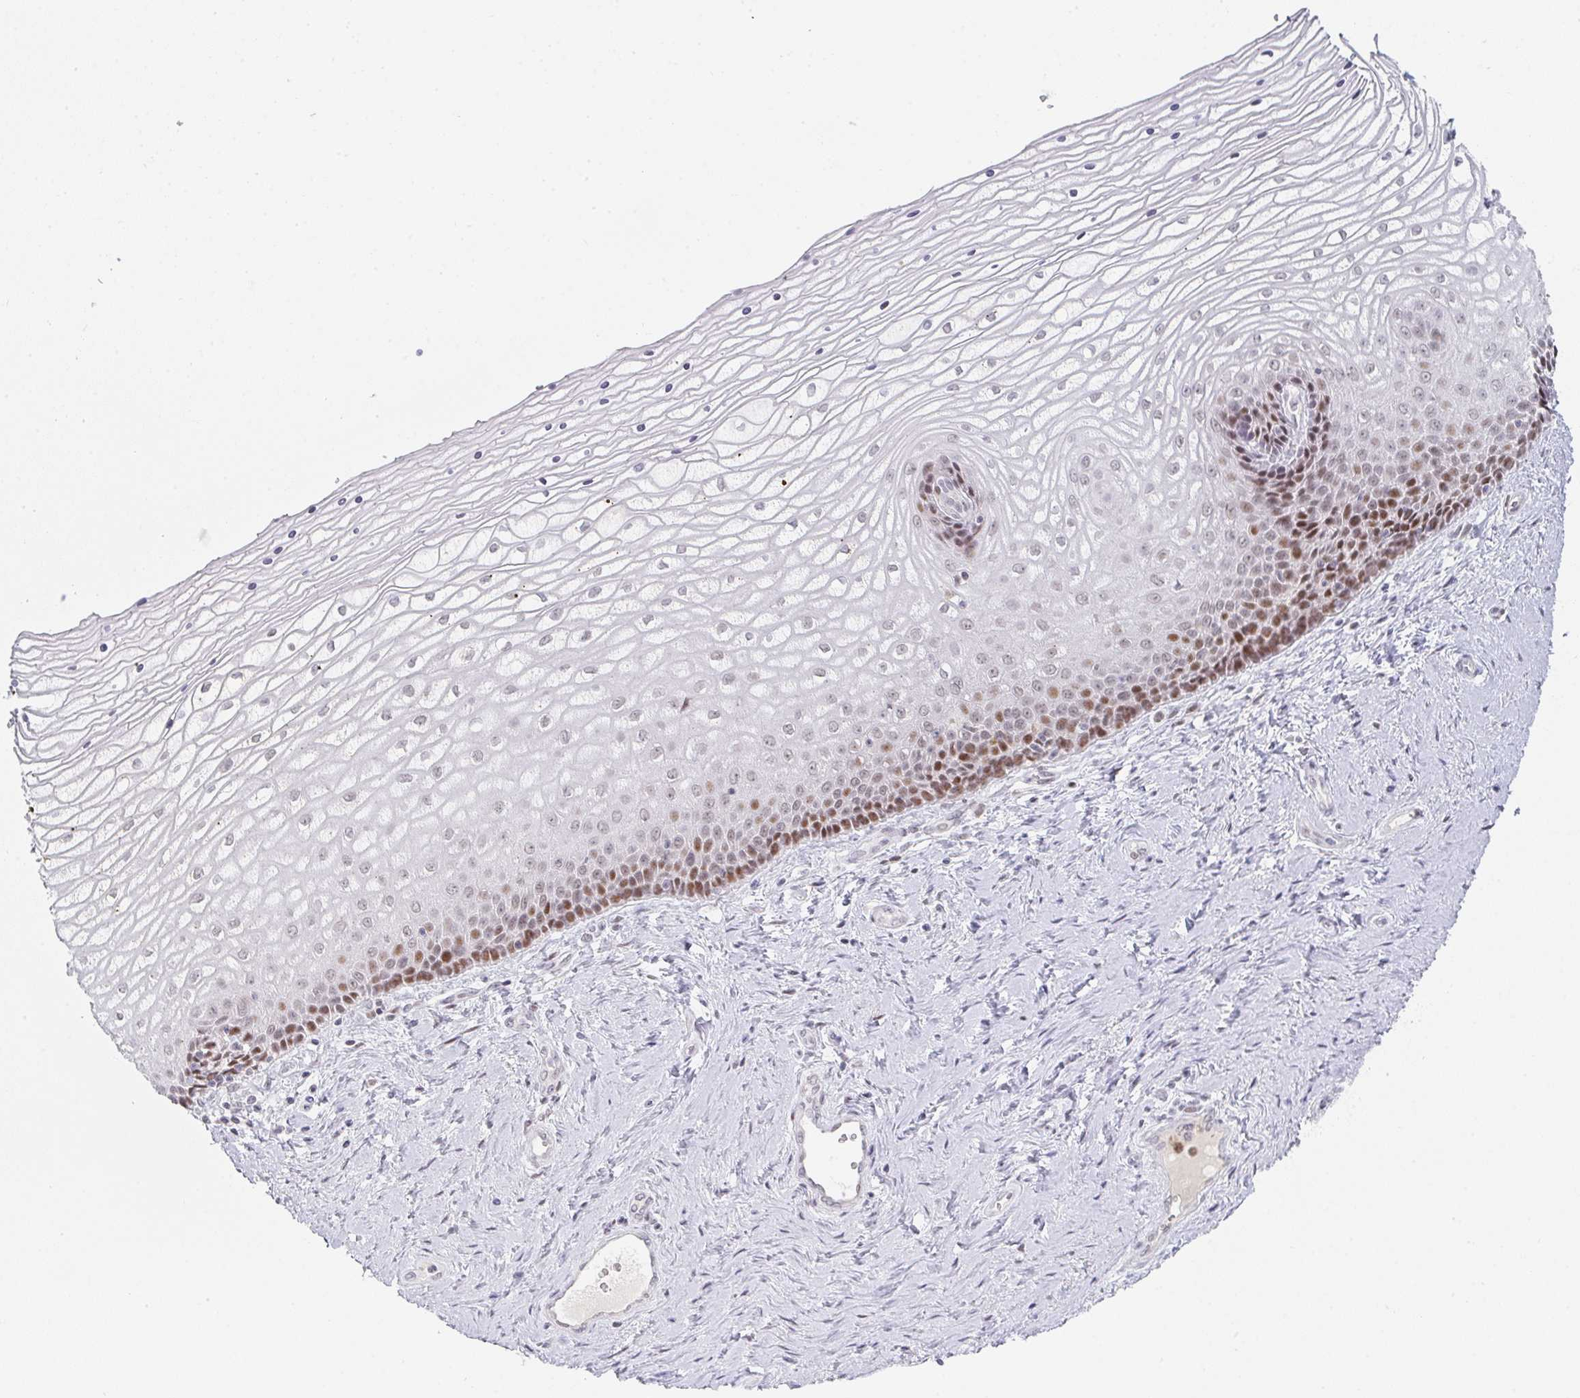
{"staining": {"intensity": "moderate", "quantity": "25%-75%", "location": "nuclear"}, "tissue": "vagina", "cell_type": "Squamous epithelial cells", "image_type": "normal", "snomed": [{"axis": "morphology", "description": "Normal tissue, NOS"}, {"axis": "topography", "description": "Vagina"}], "caption": "Protein expression analysis of benign human vagina reveals moderate nuclear staining in approximately 25%-75% of squamous epithelial cells. Nuclei are stained in blue.", "gene": "LIN54", "patient": {"sex": "female", "age": 45}}